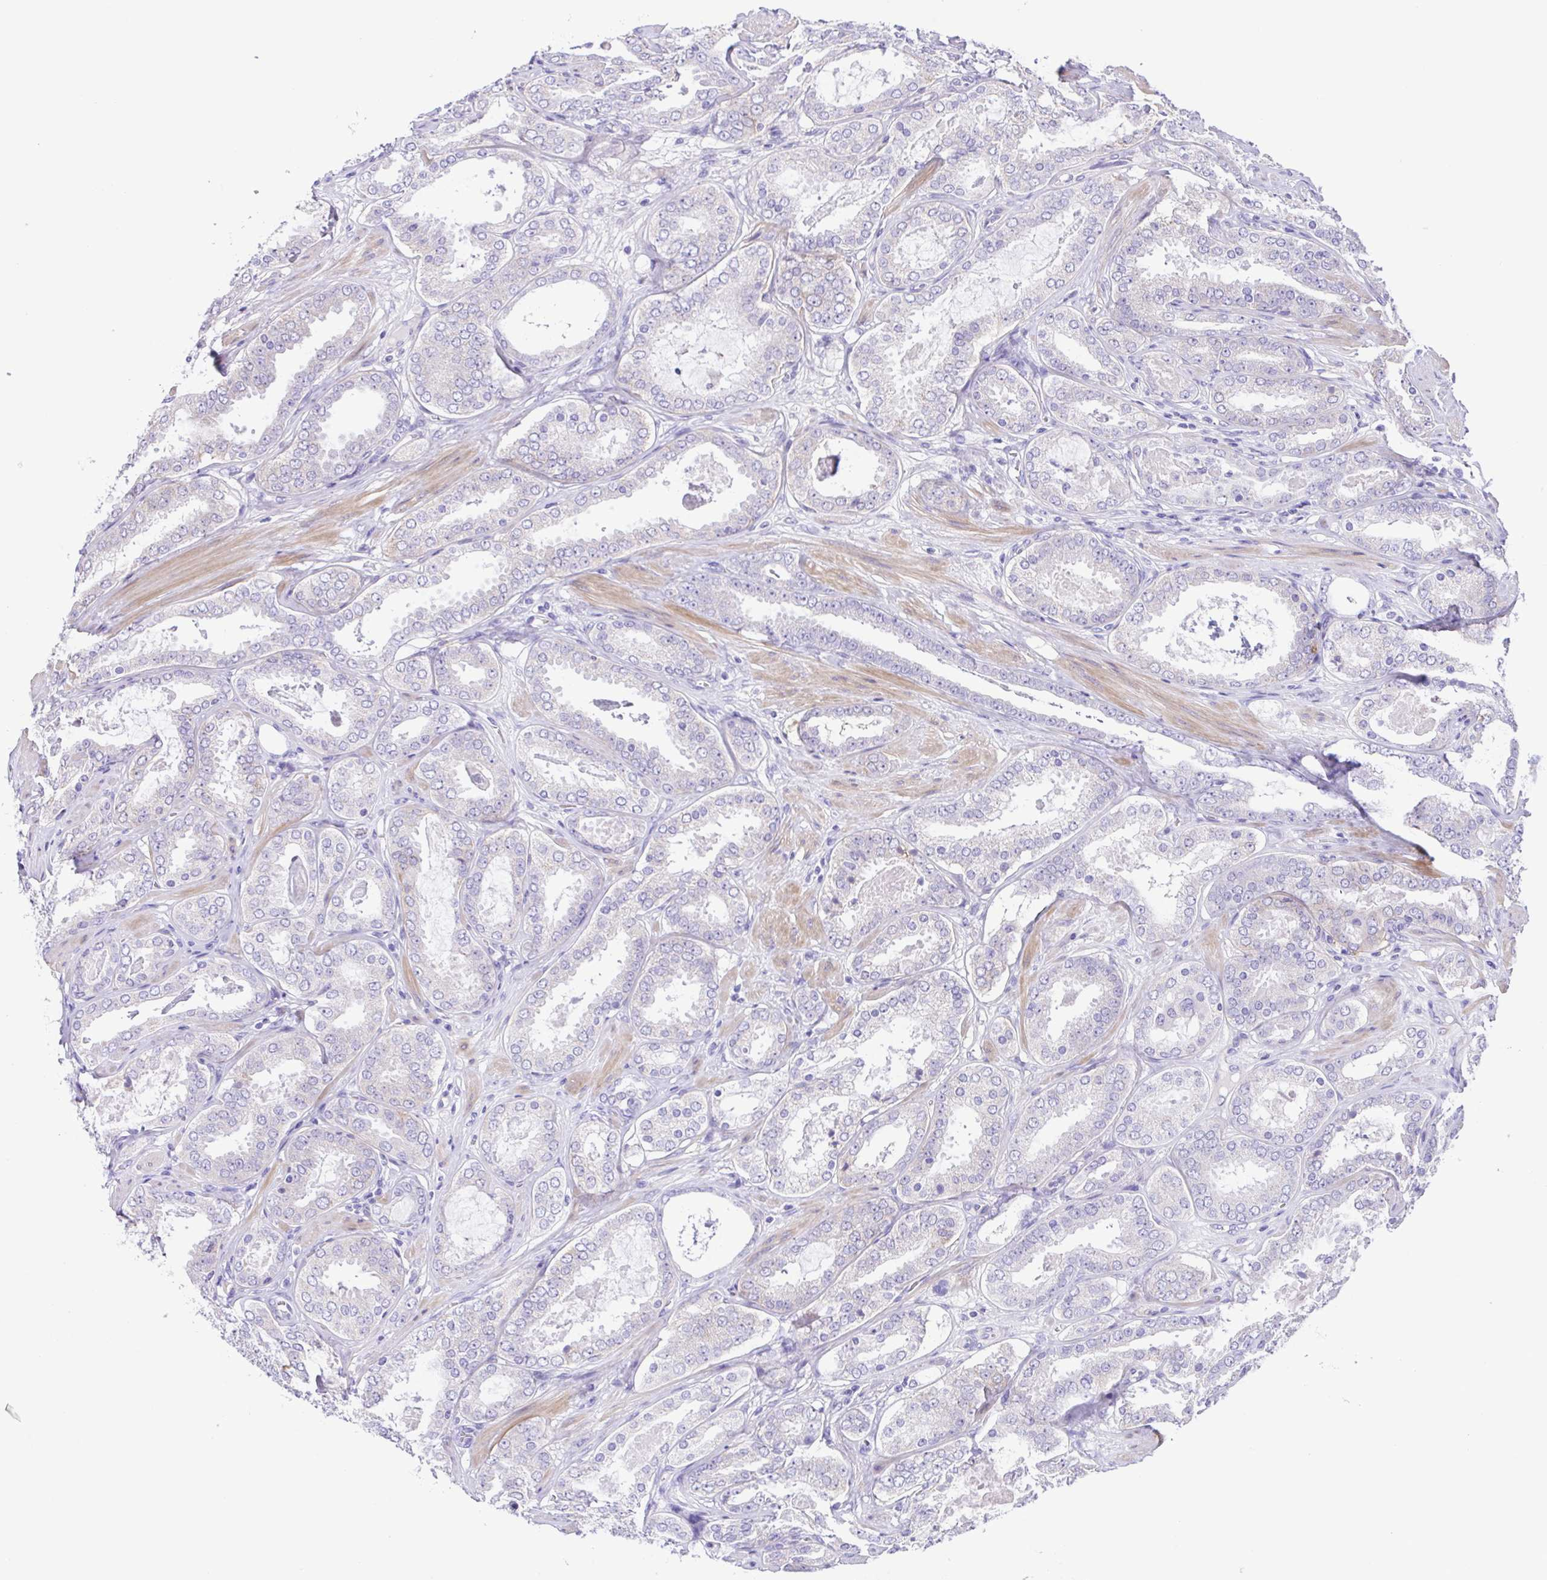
{"staining": {"intensity": "negative", "quantity": "none", "location": "none"}, "tissue": "prostate cancer", "cell_type": "Tumor cells", "image_type": "cancer", "snomed": [{"axis": "morphology", "description": "Adenocarcinoma, High grade"}, {"axis": "topography", "description": "Prostate"}], "caption": "Immunohistochemistry (IHC) image of human adenocarcinoma (high-grade) (prostate) stained for a protein (brown), which reveals no expression in tumor cells.", "gene": "ISM2", "patient": {"sex": "male", "age": 63}}